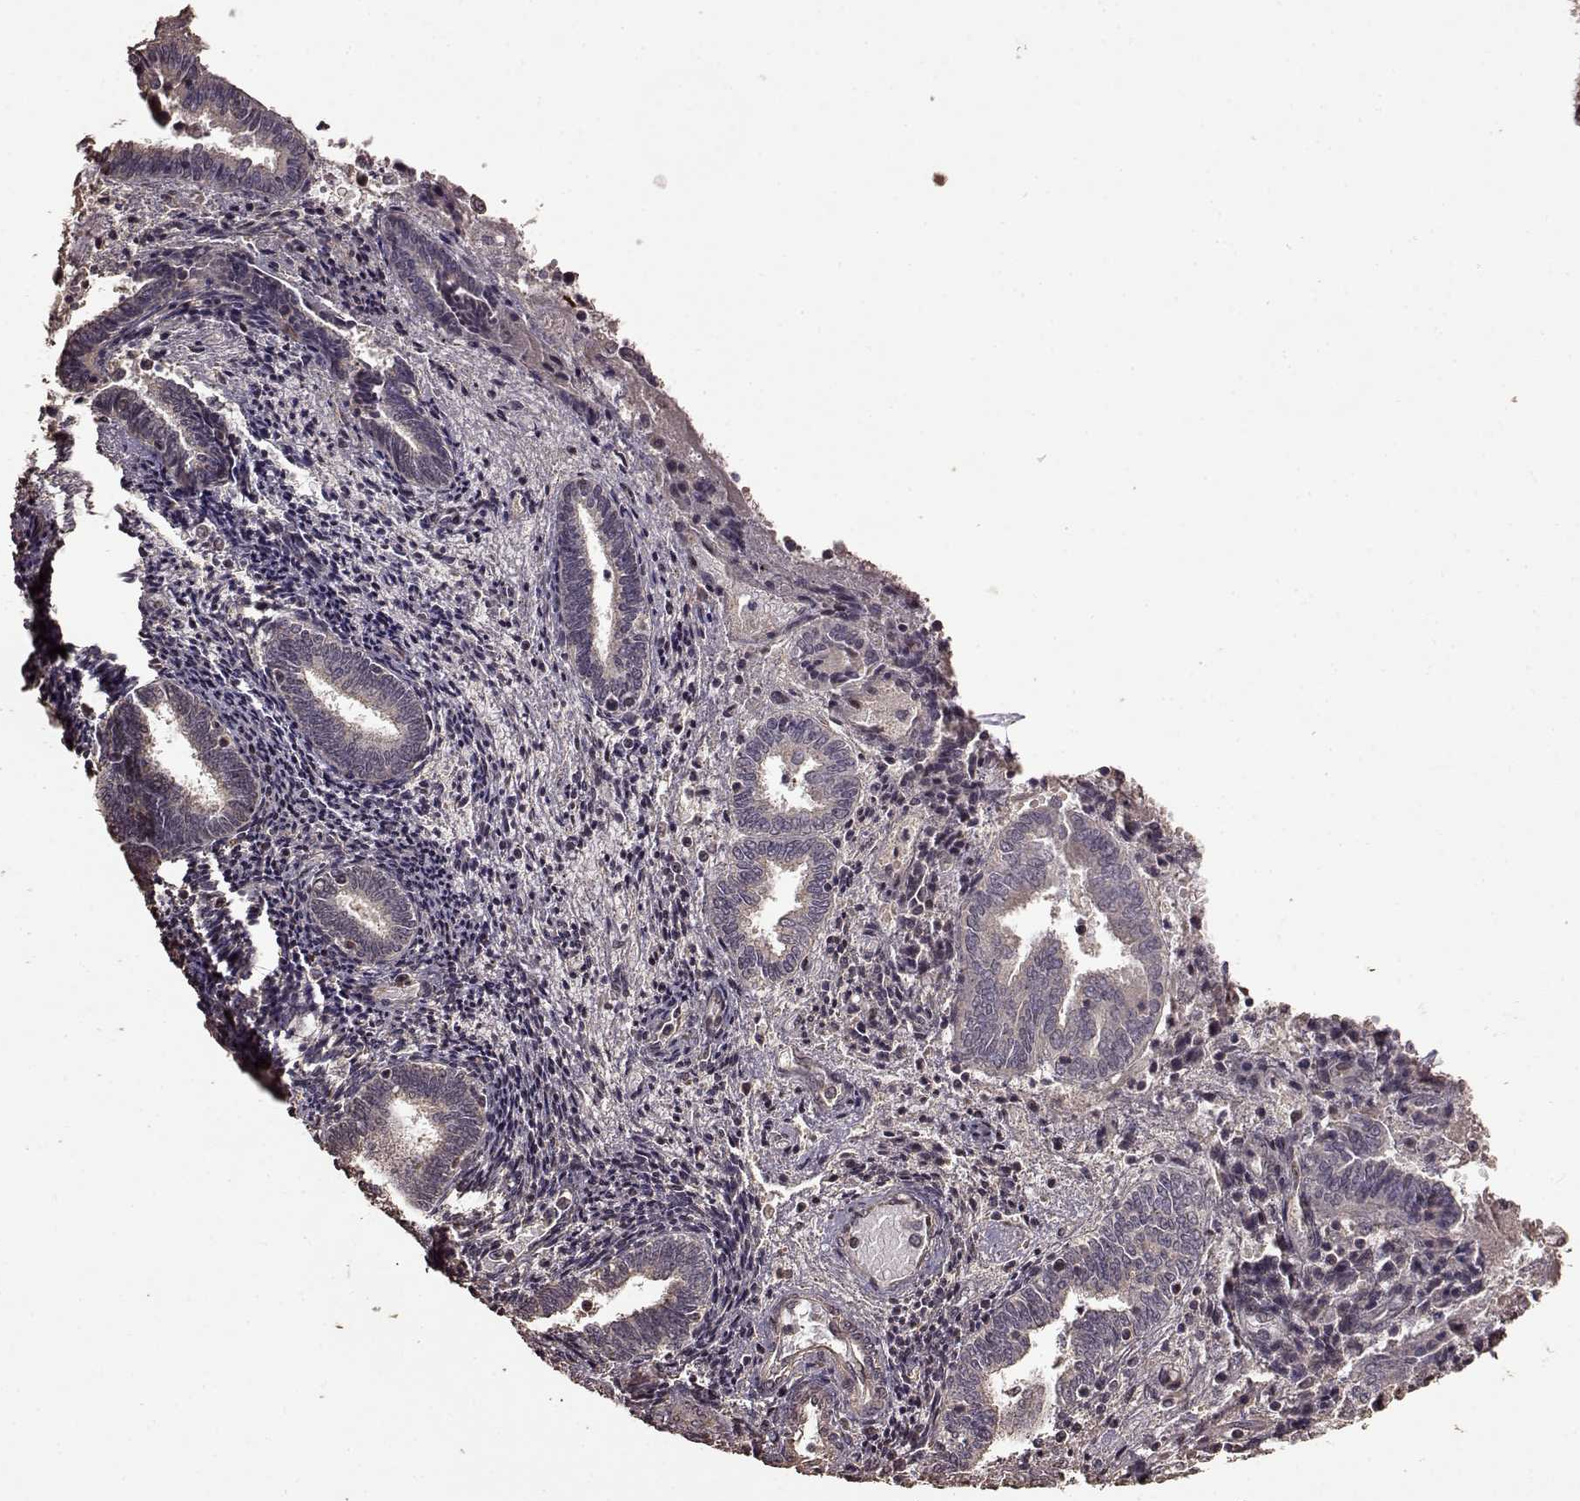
{"staining": {"intensity": "negative", "quantity": "none", "location": "none"}, "tissue": "endometrium", "cell_type": "Cells in endometrial stroma", "image_type": "normal", "snomed": [{"axis": "morphology", "description": "Normal tissue, NOS"}, {"axis": "topography", "description": "Endometrium"}], "caption": "Endometrium stained for a protein using IHC demonstrates no expression cells in endometrial stroma.", "gene": "FBXW11", "patient": {"sex": "female", "age": 42}}